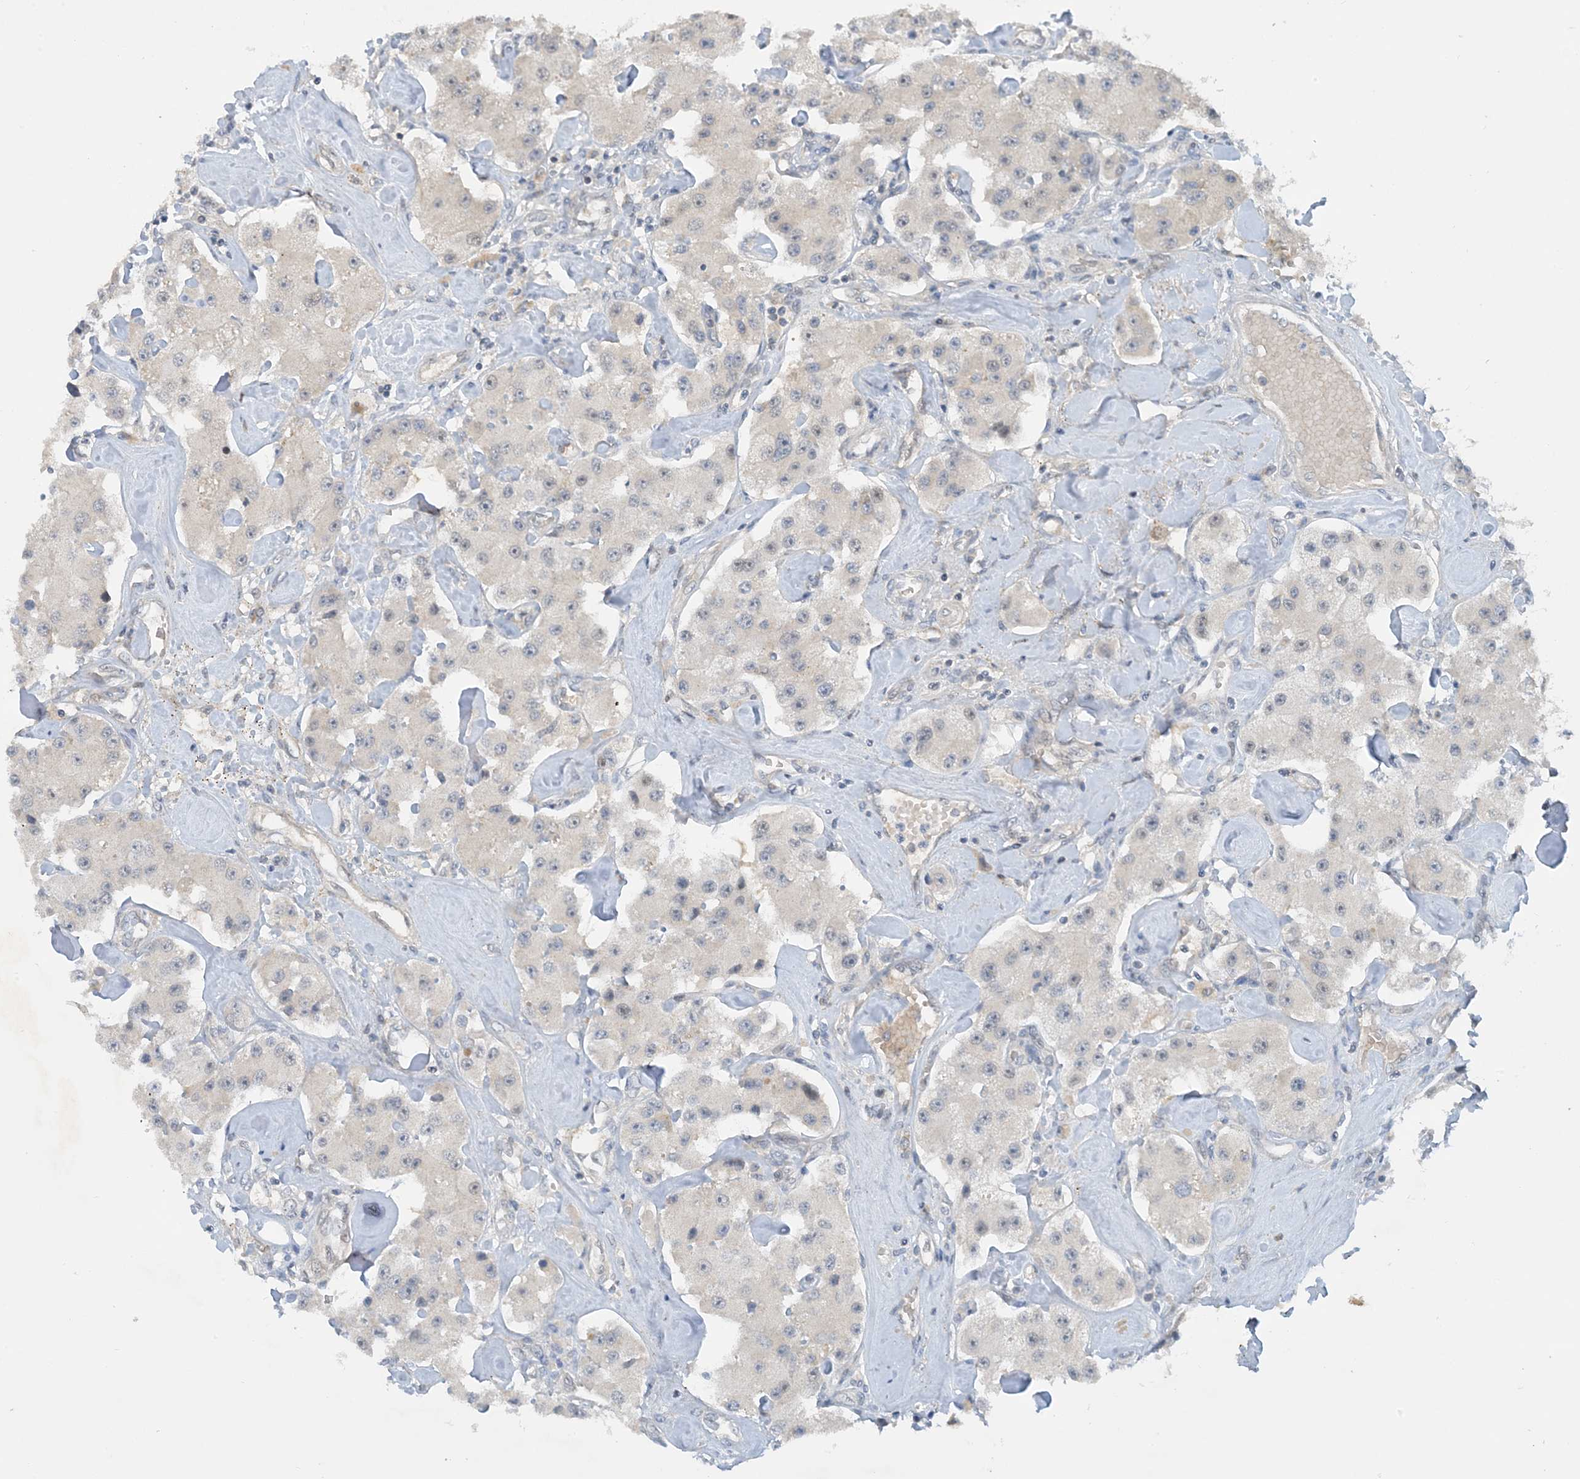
{"staining": {"intensity": "negative", "quantity": "none", "location": "none"}, "tissue": "carcinoid", "cell_type": "Tumor cells", "image_type": "cancer", "snomed": [{"axis": "morphology", "description": "Carcinoid, malignant, NOS"}, {"axis": "topography", "description": "Pancreas"}], "caption": "Malignant carcinoid was stained to show a protein in brown. There is no significant staining in tumor cells. (DAB (3,3'-diaminobenzidine) IHC, high magnification).", "gene": "UBE2E1", "patient": {"sex": "male", "age": 41}}